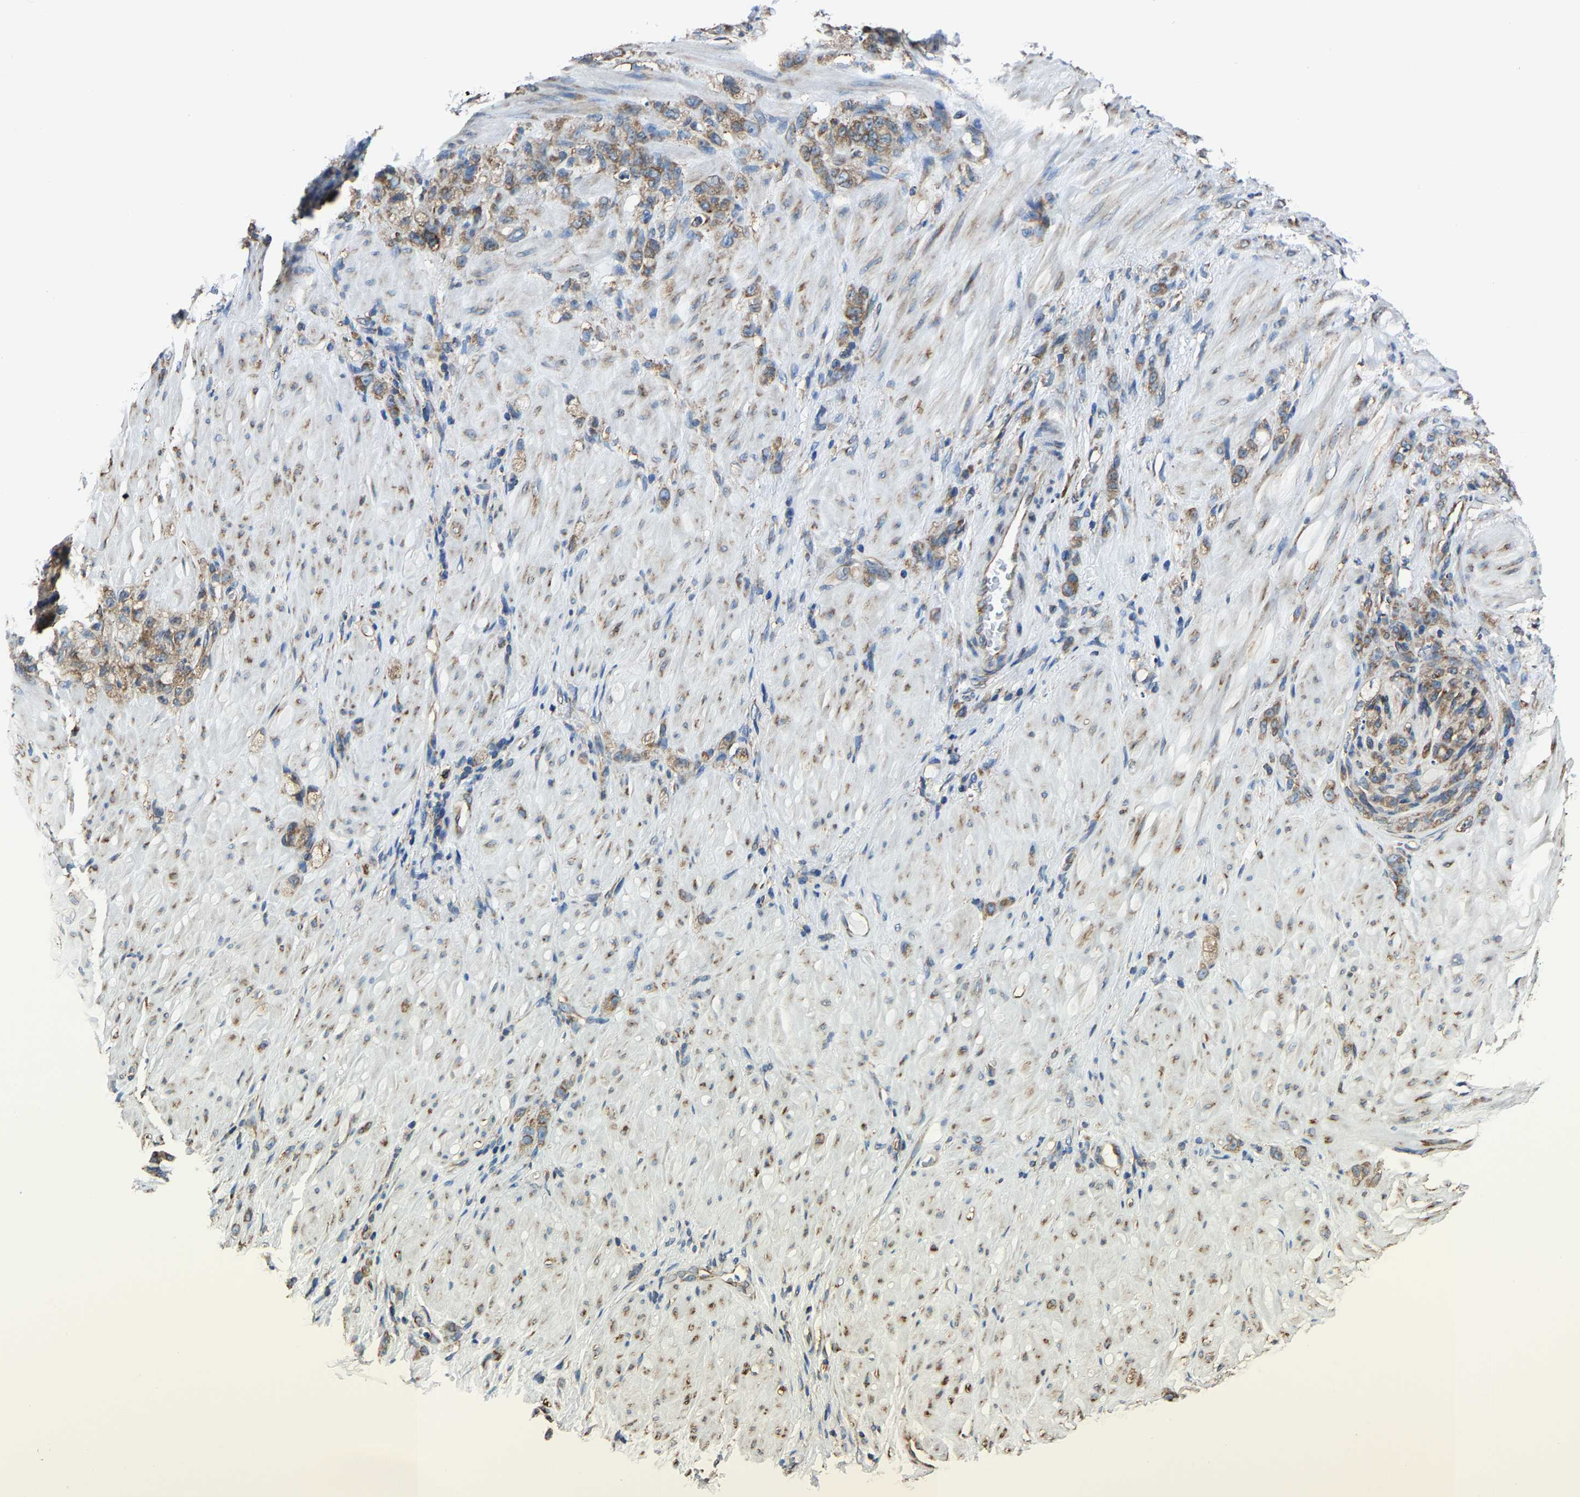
{"staining": {"intensity": "moderate", "quantity": ">75%", "location": "cytoplasmic/membranous"}, "tissue": "stomach cancer", "cell_type": "Tumor cells", "image_type": "cancer", "snomed": [{"axis": "morphology", "description": "Normal tissue, NOS"}, {"axis": "morphology", "description": "Adenocarcinoma, NOS"}, {"axis": "topography", "description": "Stomach"}], "caption": "Immunohistochemical staining of human adenocarcinoma (stomach) shows medium levels of moderate cytoplasmic/membranous protein expression in approximately >75% of tumor cells.", "gene": "G3BP2", "patient": {"sex": "male", "age": 82}}